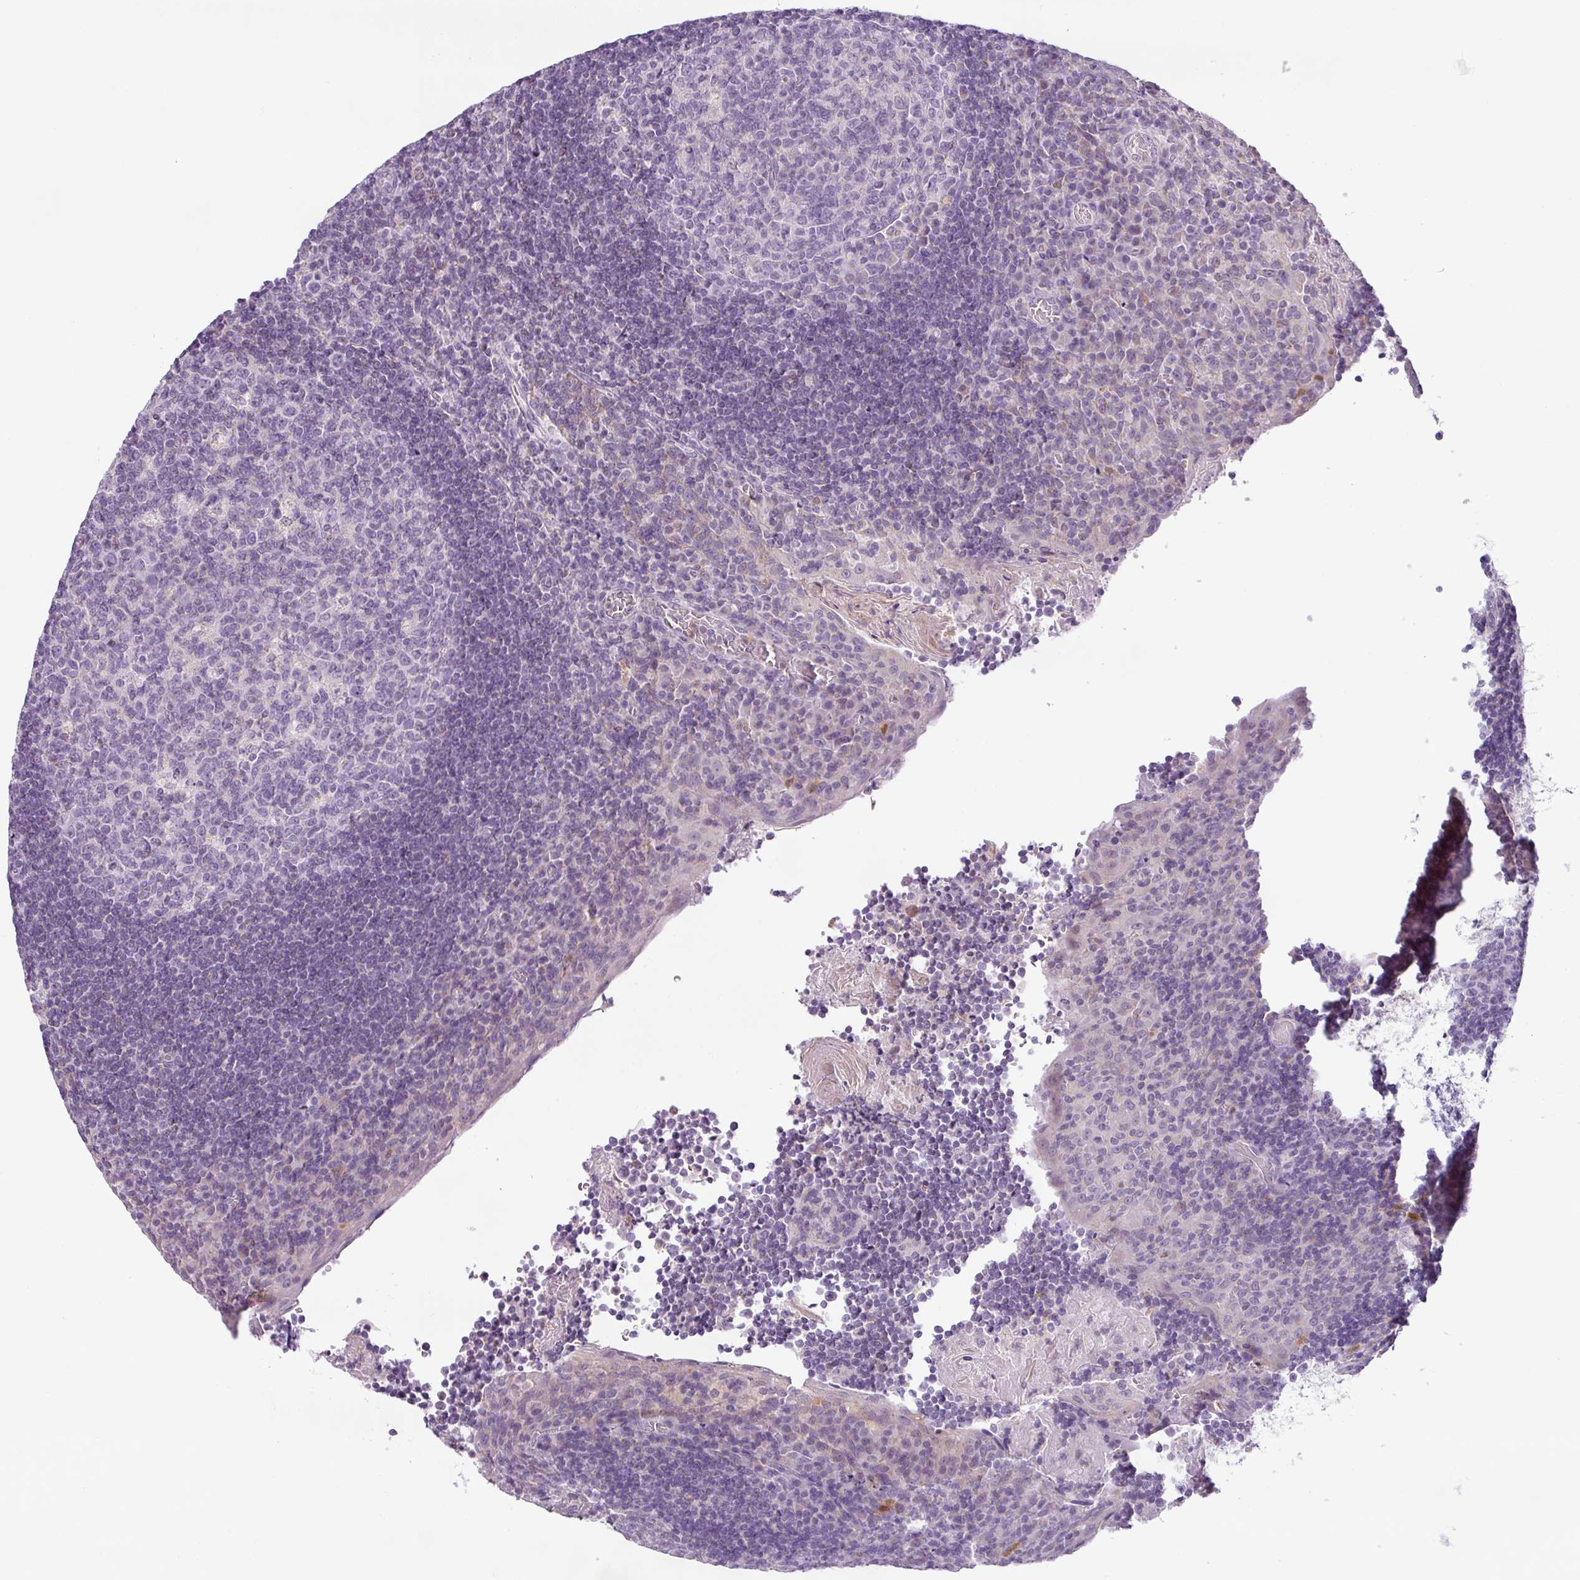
{"staining": {"intensity": "negative", "quantity": "none", "location": "none"}, "tissue": "tonsil", "cell_type": "Germinal center cells", "image_type": "normal", "snomed": [{"axis": "morphology", "description": "Normal tissue, NOS"}, {"axis": "topography", "description": "Tonsil"}], "caption": "This is an IHC photomicrograph of unremarkable tonsil. There is no staining in germinal center cells.", "gene": "HMCN2", "patient": {"sex": "male", "age": 17}}